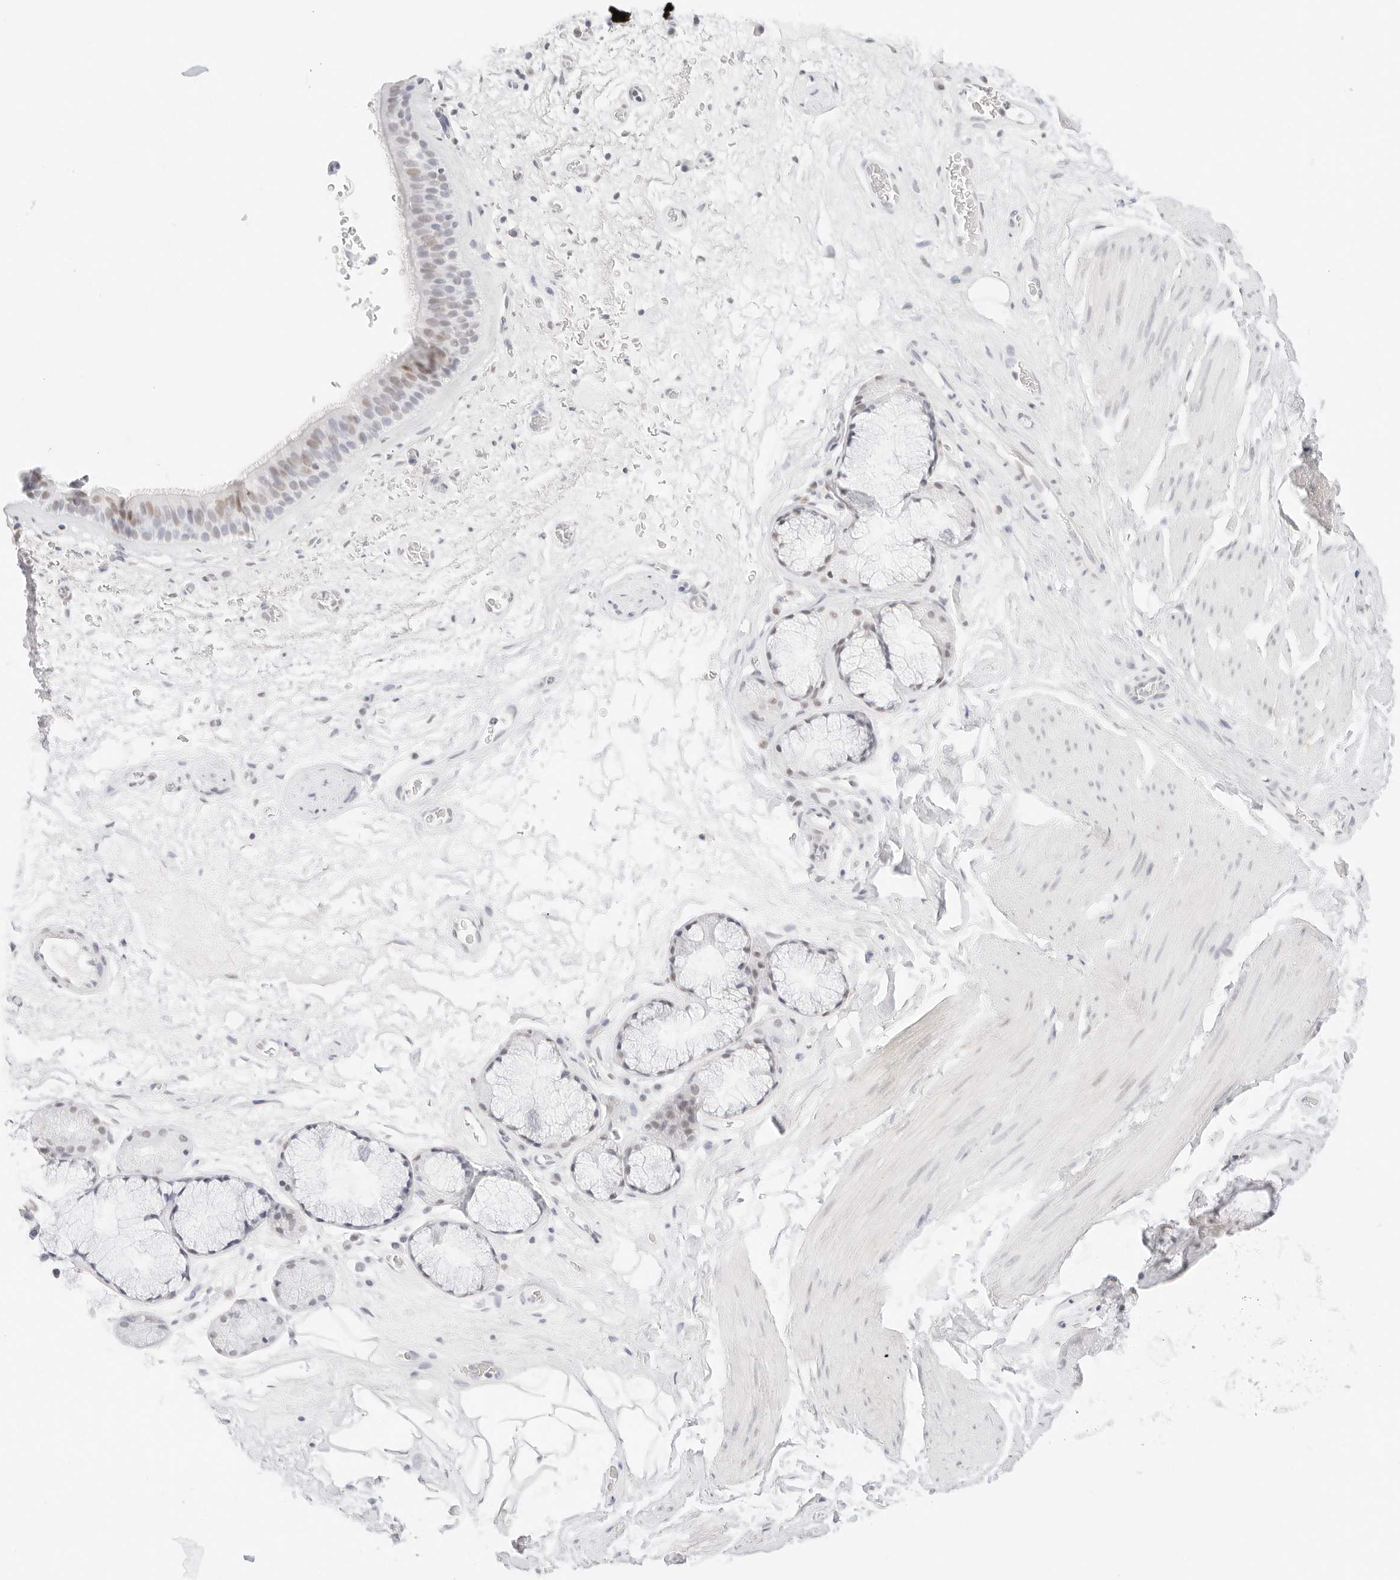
{"staining": {"intensity": "negative", "quantity": "none", "location": "none"}, "tissue": "bronchus", "cell_type": "Respiratory epithelial cells", "image_type": "normal", "snomed": [{"axis": "morphology", "description": "Normal tissue, NOS"}, {"axis": "topography", "description": "Cartilage tissue"}], "caption": "An immunohistochemistry (IHC) histopathology image of benign bronchus is shown. There is no staining in respiratory epithelial cells of bronchus.", "gene": "FBLN5", "patient": {"sex": "female", "age": 63}}